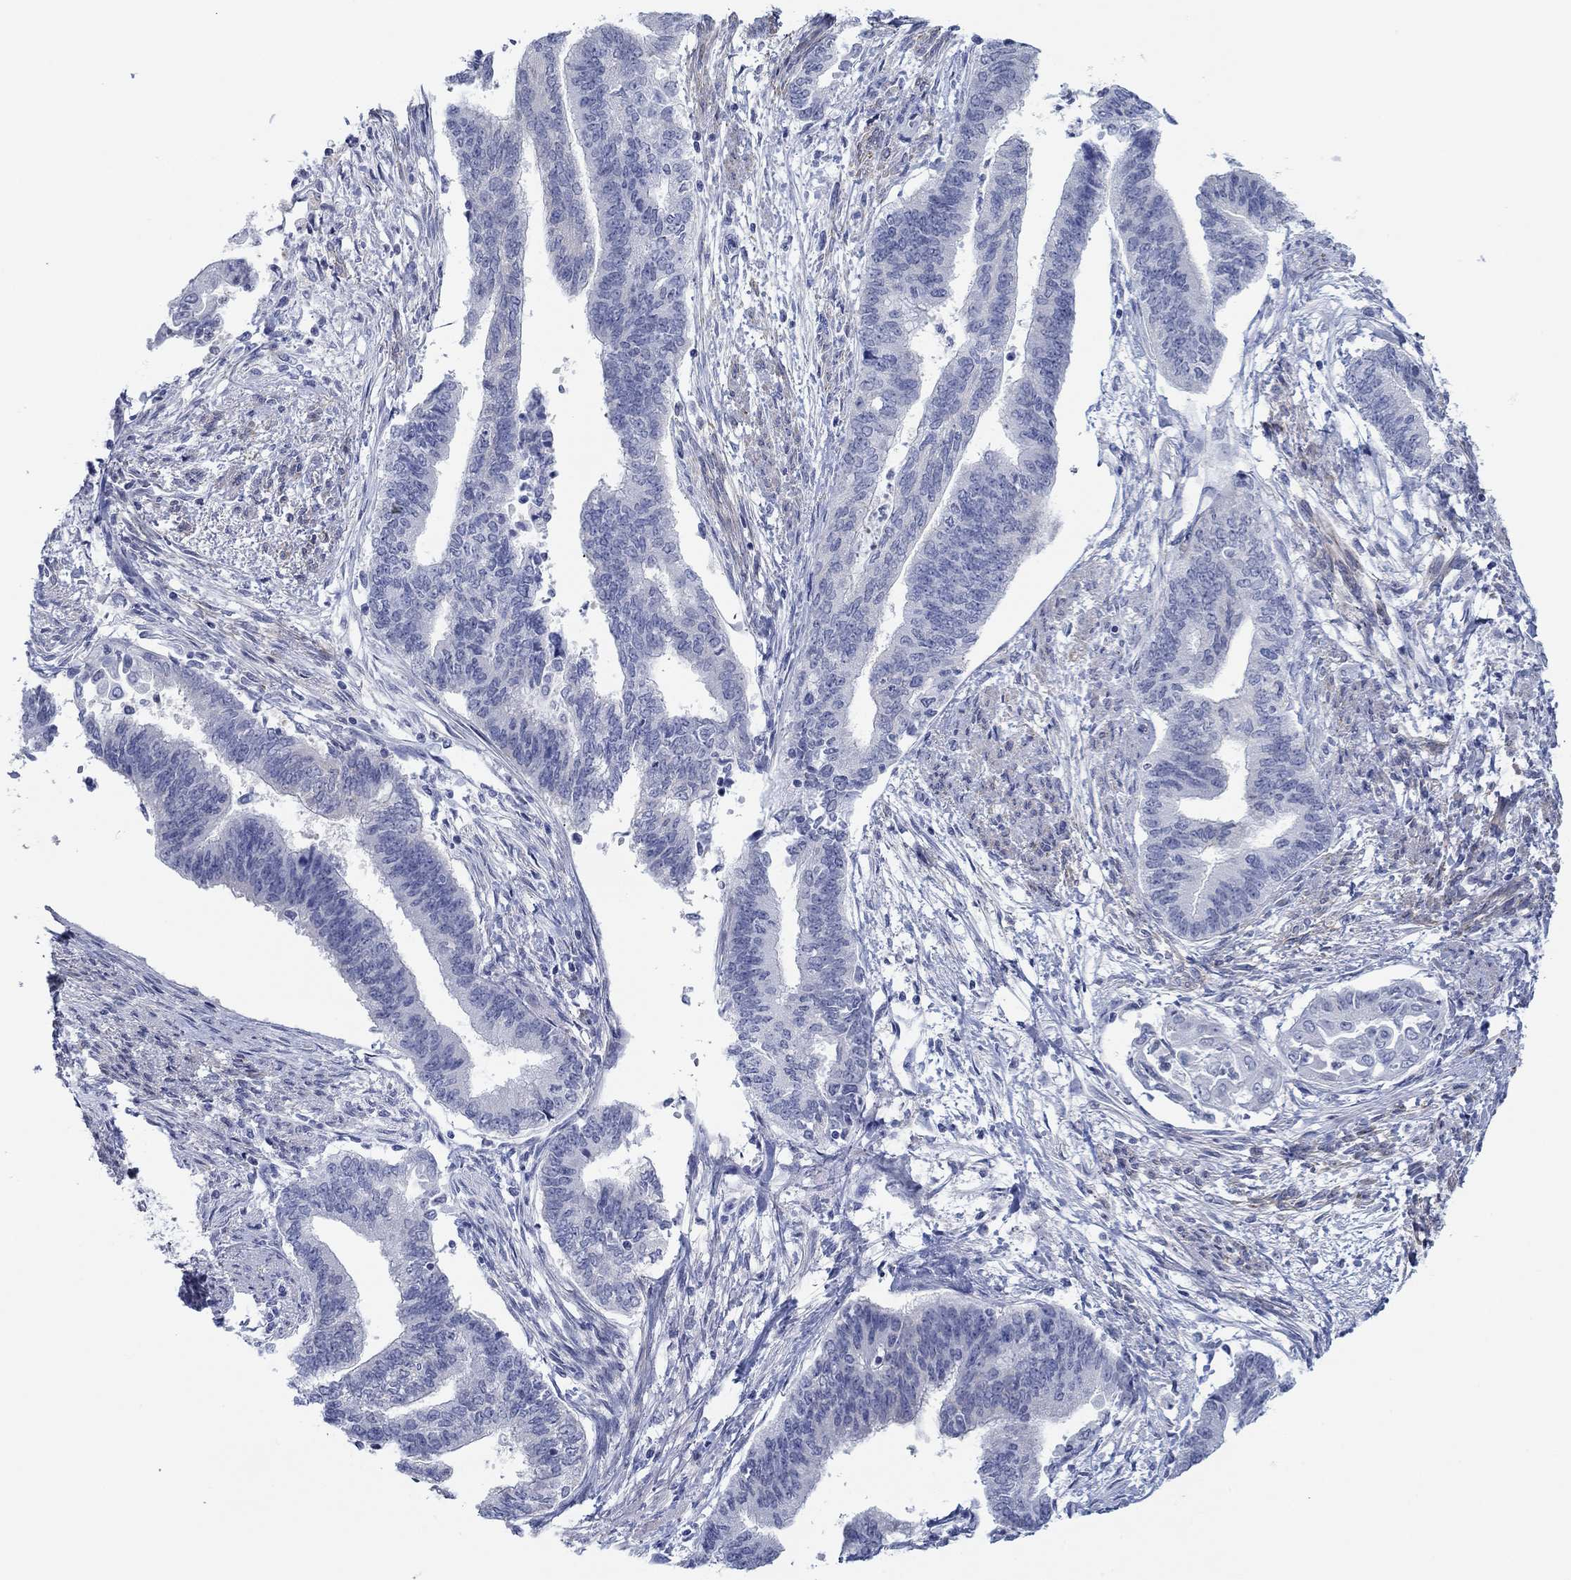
{"staining": {"intensity": "negative", "quantity": "none", "location": "none"}, "tissue": "endometrial cancer", "cell_type": "Tumor cells", "image_type": "cancer", "snomed": [{"axis": "morphology", "description": "Adenocarcinoma, NOS"}, {"axis": "topography", "description": "Endometrium"}], "caption": "There is no significant positivity in tumor cells of endometrial cancer.", "gene": "PDYN", "patient": {"sex": "female", "age": 65}}